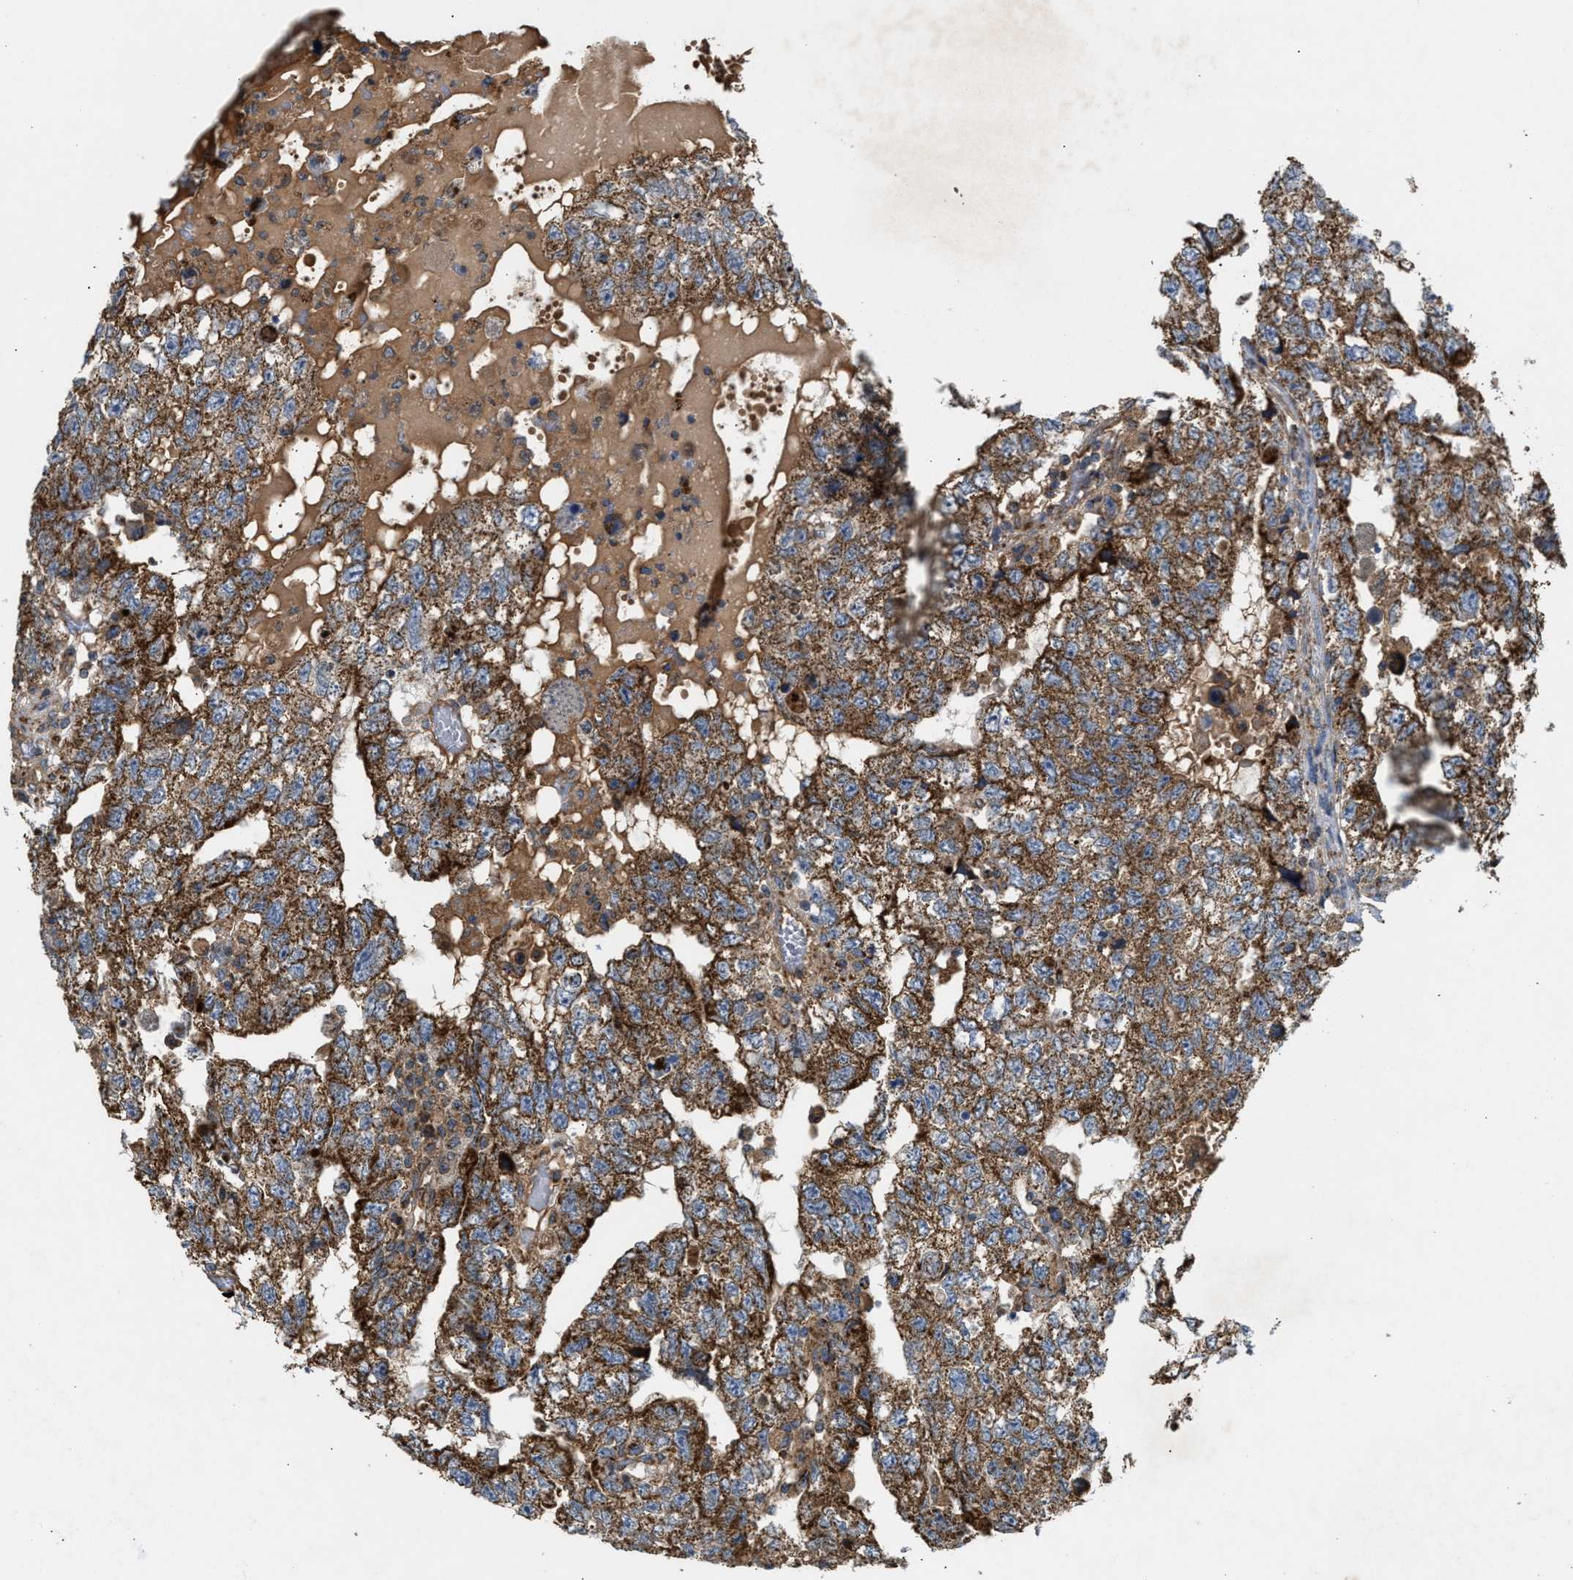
{"staining": {"intensity": "strong", "quantity": ">75%", "location": "cytoplasmic/membranous"}, "tissue": "testis cancer", "cell_type": "Tumor cells", "image_type": "cancer", "snomed": [{"axis": "morphology", "description": "Carcinoma, Embryonal, NOS"}, {"axis": "topography", "description": "Testis"}], "caption": "IHC histopathology image of neoplastic tissue: human testis embryonal carcinoma stained using IHC exhibits high levels of strong protein expression localized specifically in the cytoplasmic/membranous of tumor cells, appearing as a cytoplasmic/membranous brown color.", "gene": "TACO1", "patient": {"sex": "male", "age": 36}}